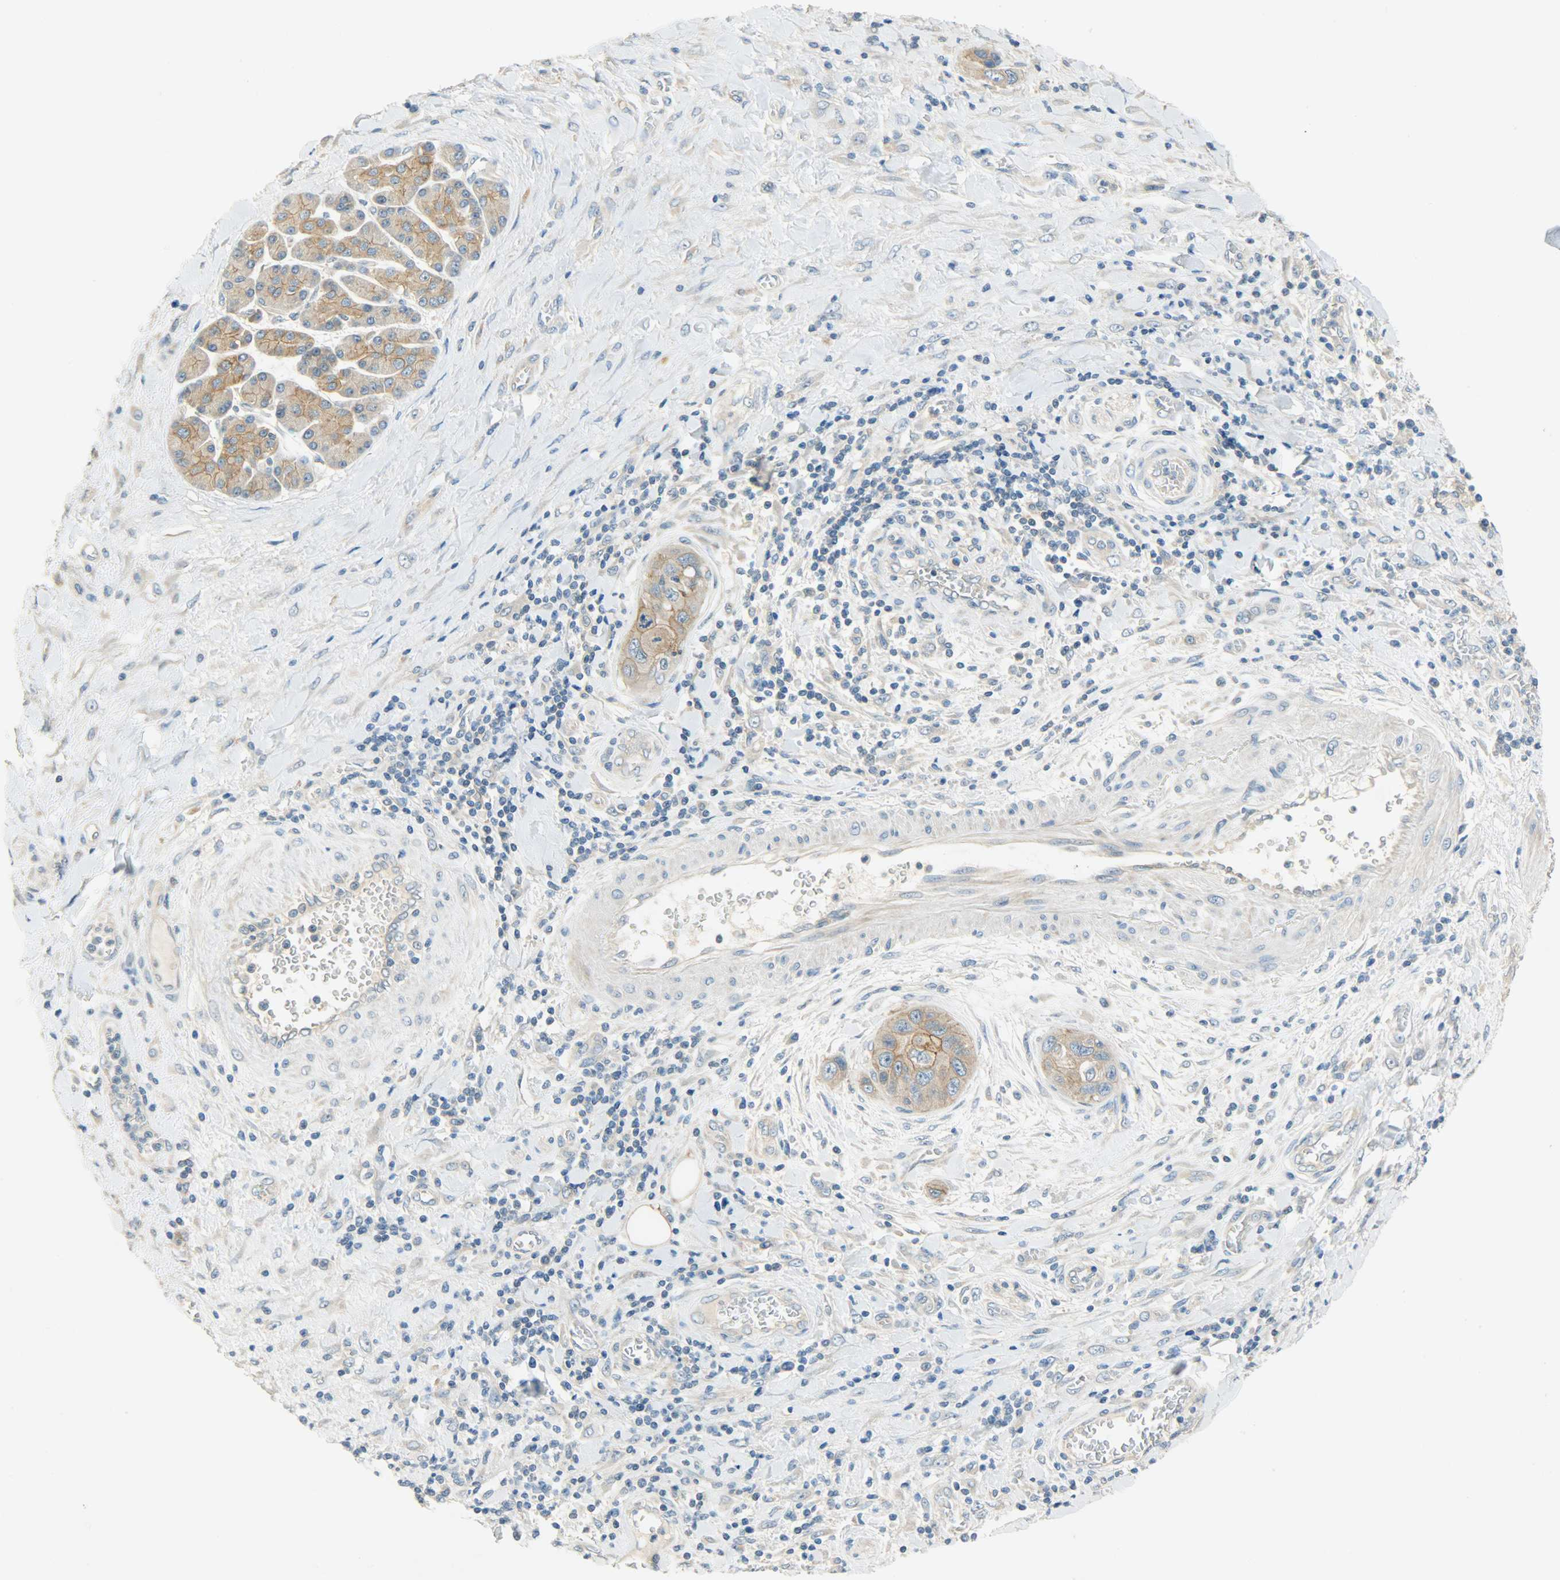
{"staining": {"intensity": "strong", "quantity": ">75%", "location": "cytoplasmic/membranous"}, "tissue": "pancreatic cancer", "cell_type": "Tumor cells", "image_type": "cancer", "snomed": [{"axis": "morphology", "description": "Adenocarcinoma, NOS"}, {"axis": "topography", "description": "Pancreas"}], "caption": "Protein expression analysis of pancreatic cancer (adenocarcinoma) shows strong cytoplasmic/membranous expression in approximately >75% of tumor cells. The staining is performed using DAB (3,3'-diaminobenzidine) brown chromogen to label protein expression. The nuclei are counter-stained blue using hematoxylin.", "gene": "DSG2", "patient": {"sex": "female", "age": 70}}